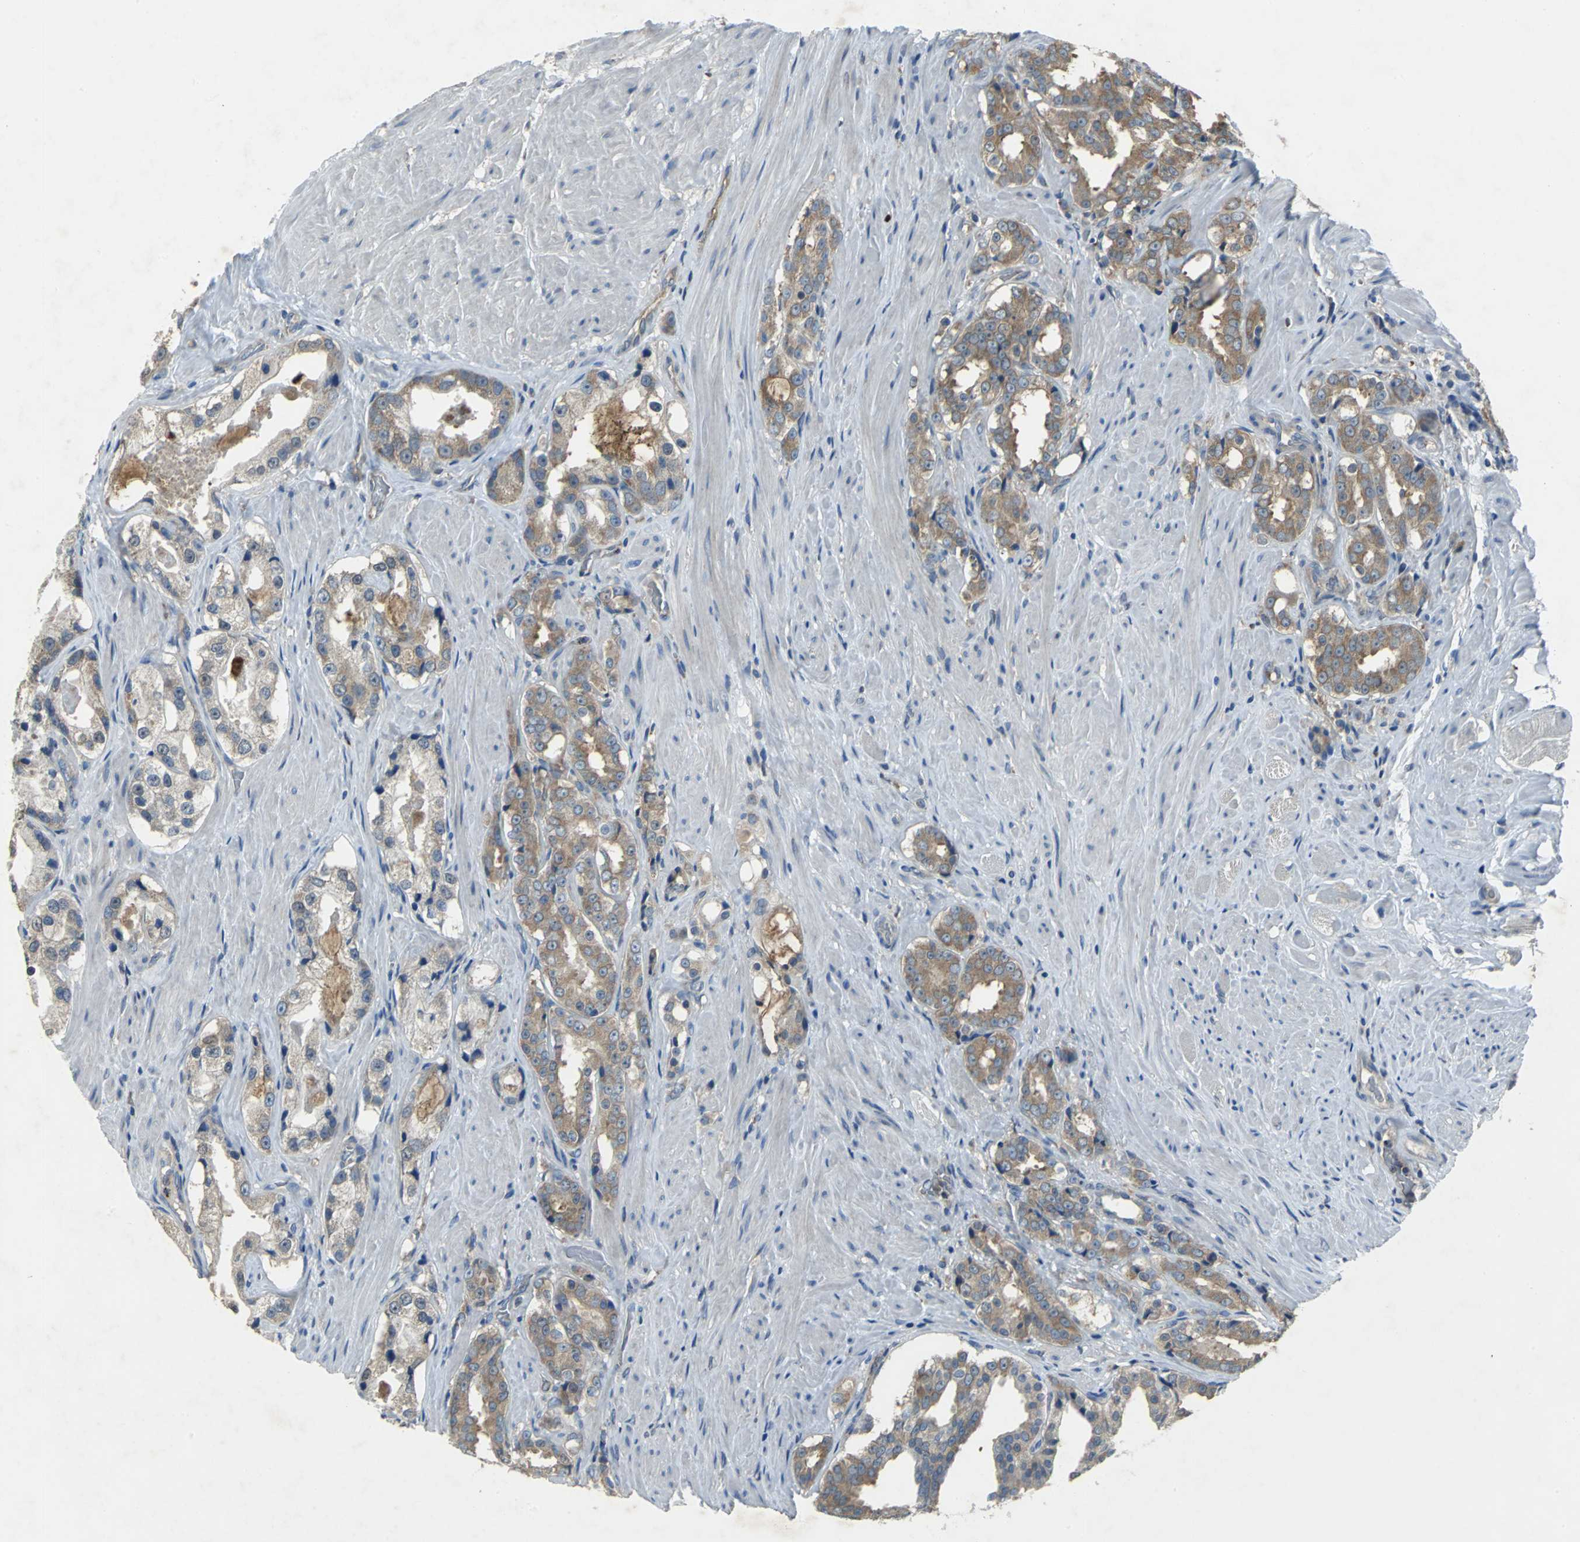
{"staining": {"intensity": "moderate", "quantity": ">75%", "location": "cytoplasmic/membranous"}, "tissue": "prostate cancer", "cell_type": "Tumor cells", "image_type": "cancer", "snomed": [{"axis": "morphology", "description": "Adenocarcinoma, Medium grade"}, {"axis": "topography", "description": "Prostate"}], "caption": "Moderate cytoplasmic/membranous staining for a protein is identified in approximately >75% of tumor cells of adenocarcinoma (medium-grade) (prostate) using immunohistochemistry (IHC).", "gene": "EIF5A", "patient": {"sex": "male", "age": 60}}